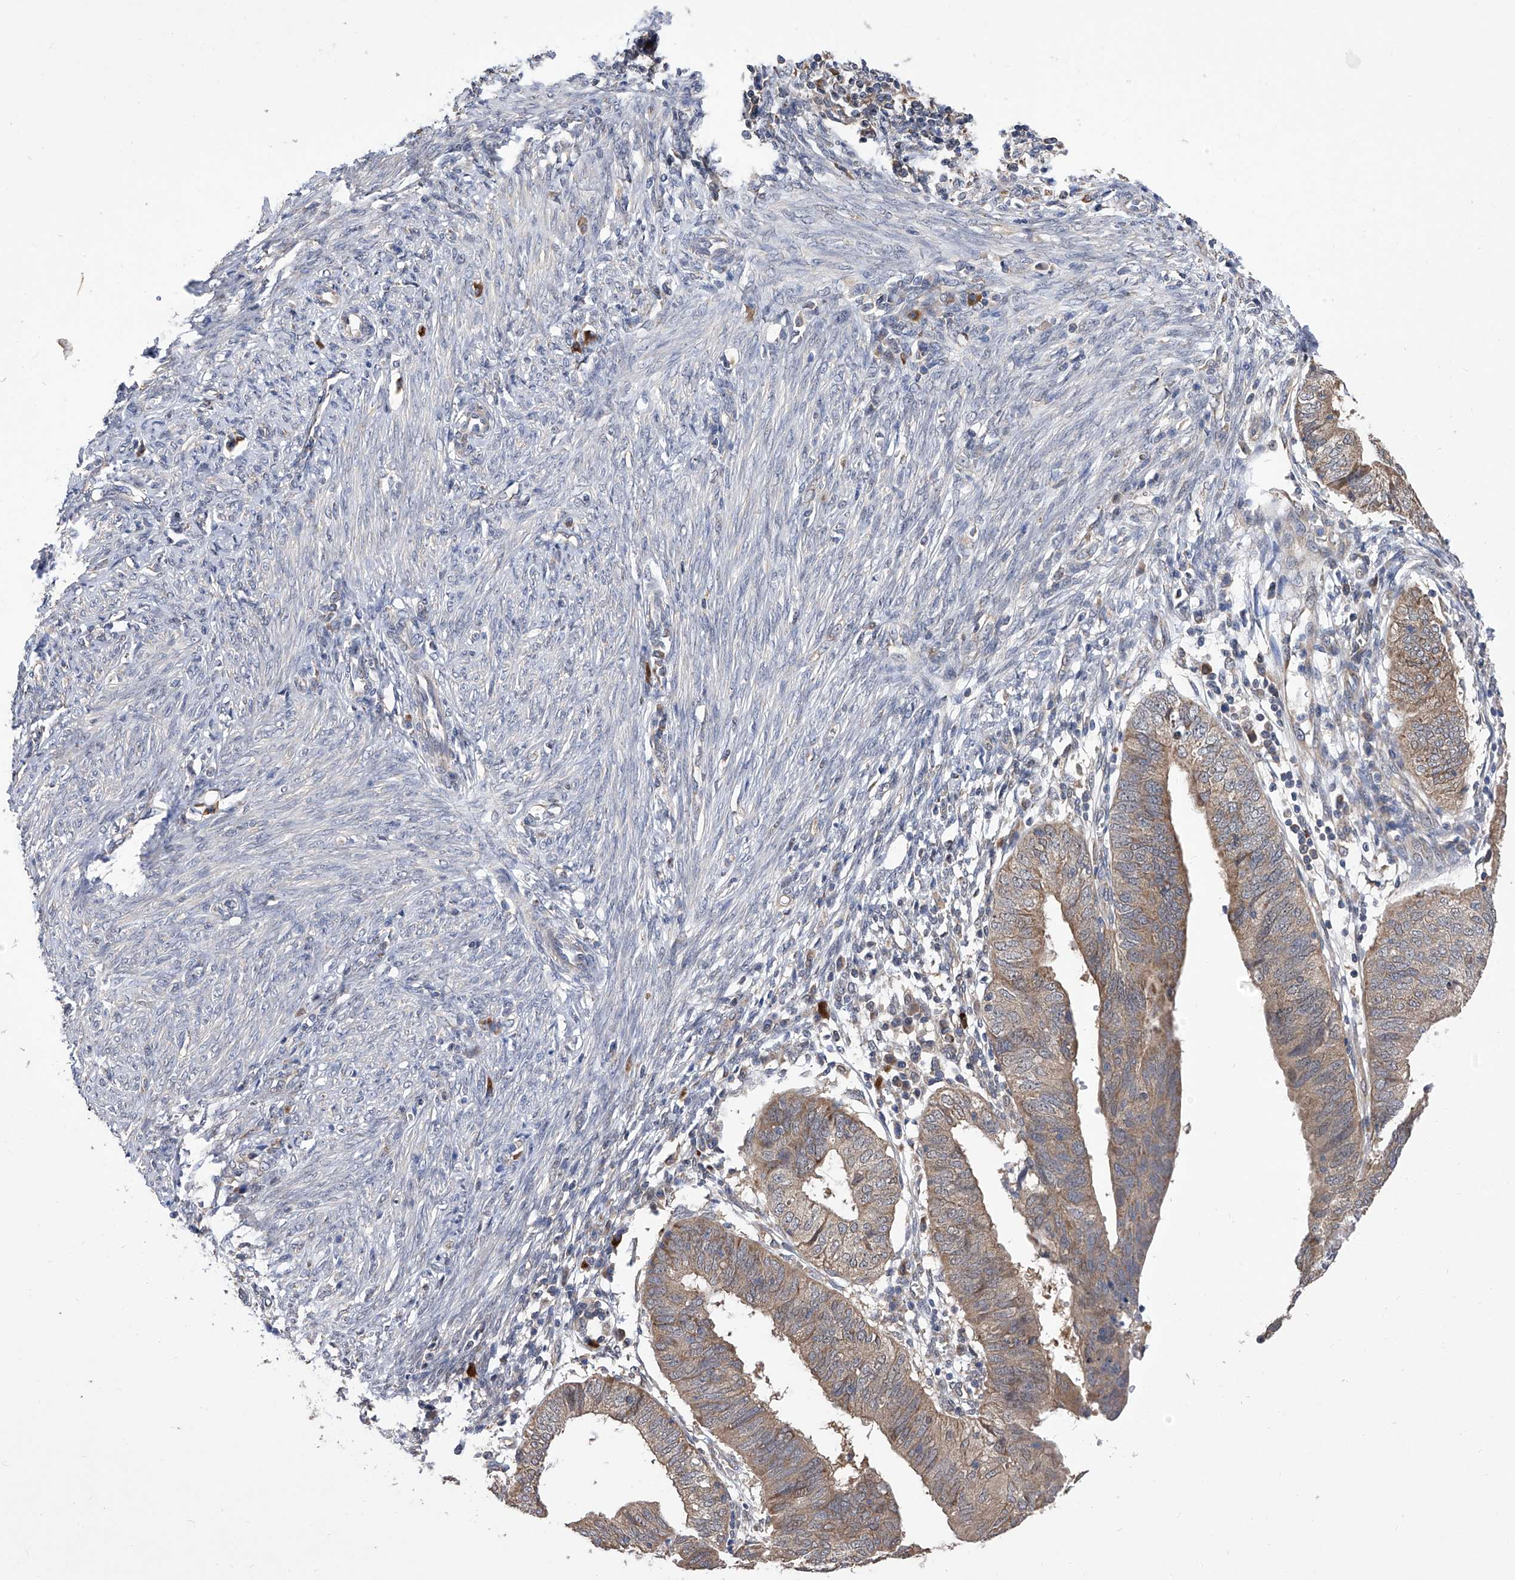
{"staining": {"intensity": "moderate", "quantity": ">75%", "location": "cytoplasmic/membranous"}, "tissue": "endometrial cancer", "cell_type": "Tumor cells", "image_type": "cancer", "snomed": [{"axis": "morphology", "description": "Adenocarcinoma, NOS"}, {"axis": "topography", "description": "Uterus"}], "caption": "Endometrial cancer (adenocarcinoma) was stained to show a protein in brown. There is medium levels of moderate cytoplasmic/membranous staining in approximately >75% of tumor cells. Immunohistochemistry (ihc) stains the protein of interest in brown and the nuclei are stained blue.", "gene": "USP45", "patient": {"sex": "female", "age": 77}}